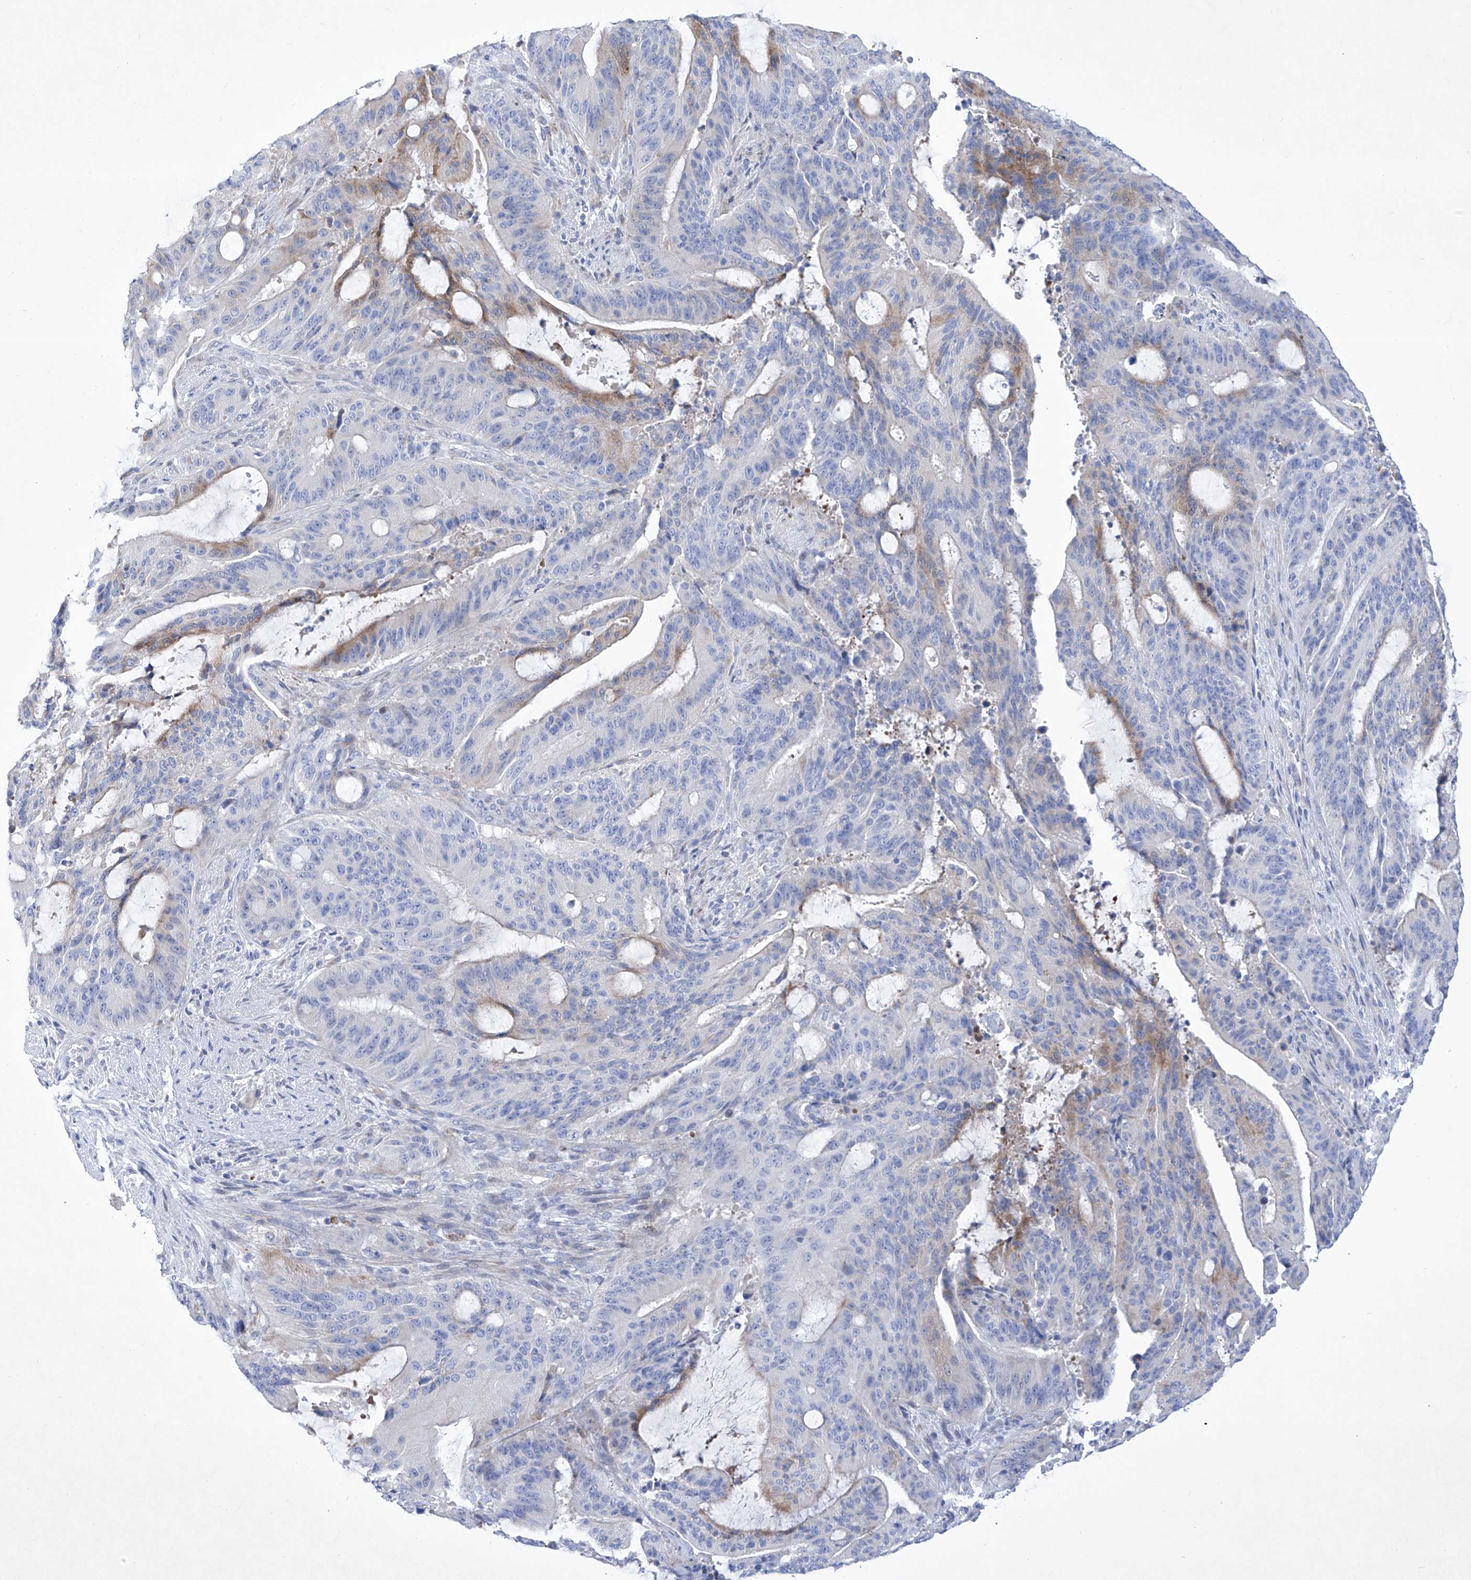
{"staining": {"intensity": "weak", "quantity": "<25%", "location": "cytoplasmic/membranous"}, "tissue": "liver cancer", "cell_type": "Tumor cells", "image_type": "cancer", "snomed": [{"axis": "morphology", "description": "Normal tissue, NOS"}, {"axis": "morphology", "description": "Cholangiocarcinoma"}, {"axis": "topography", "description": "Liver"}, {"axis": "topography", "description": "Peripheral nerve tissue"}], "caption": "This photomicrograph is of liver cancer stained with IHC to label a protein in brown with the nuclei are counter-stained blue. There is no positivity in tumor cells.", "gene": "C1orf87", "patient": {"sex": "female", "age": 73}}